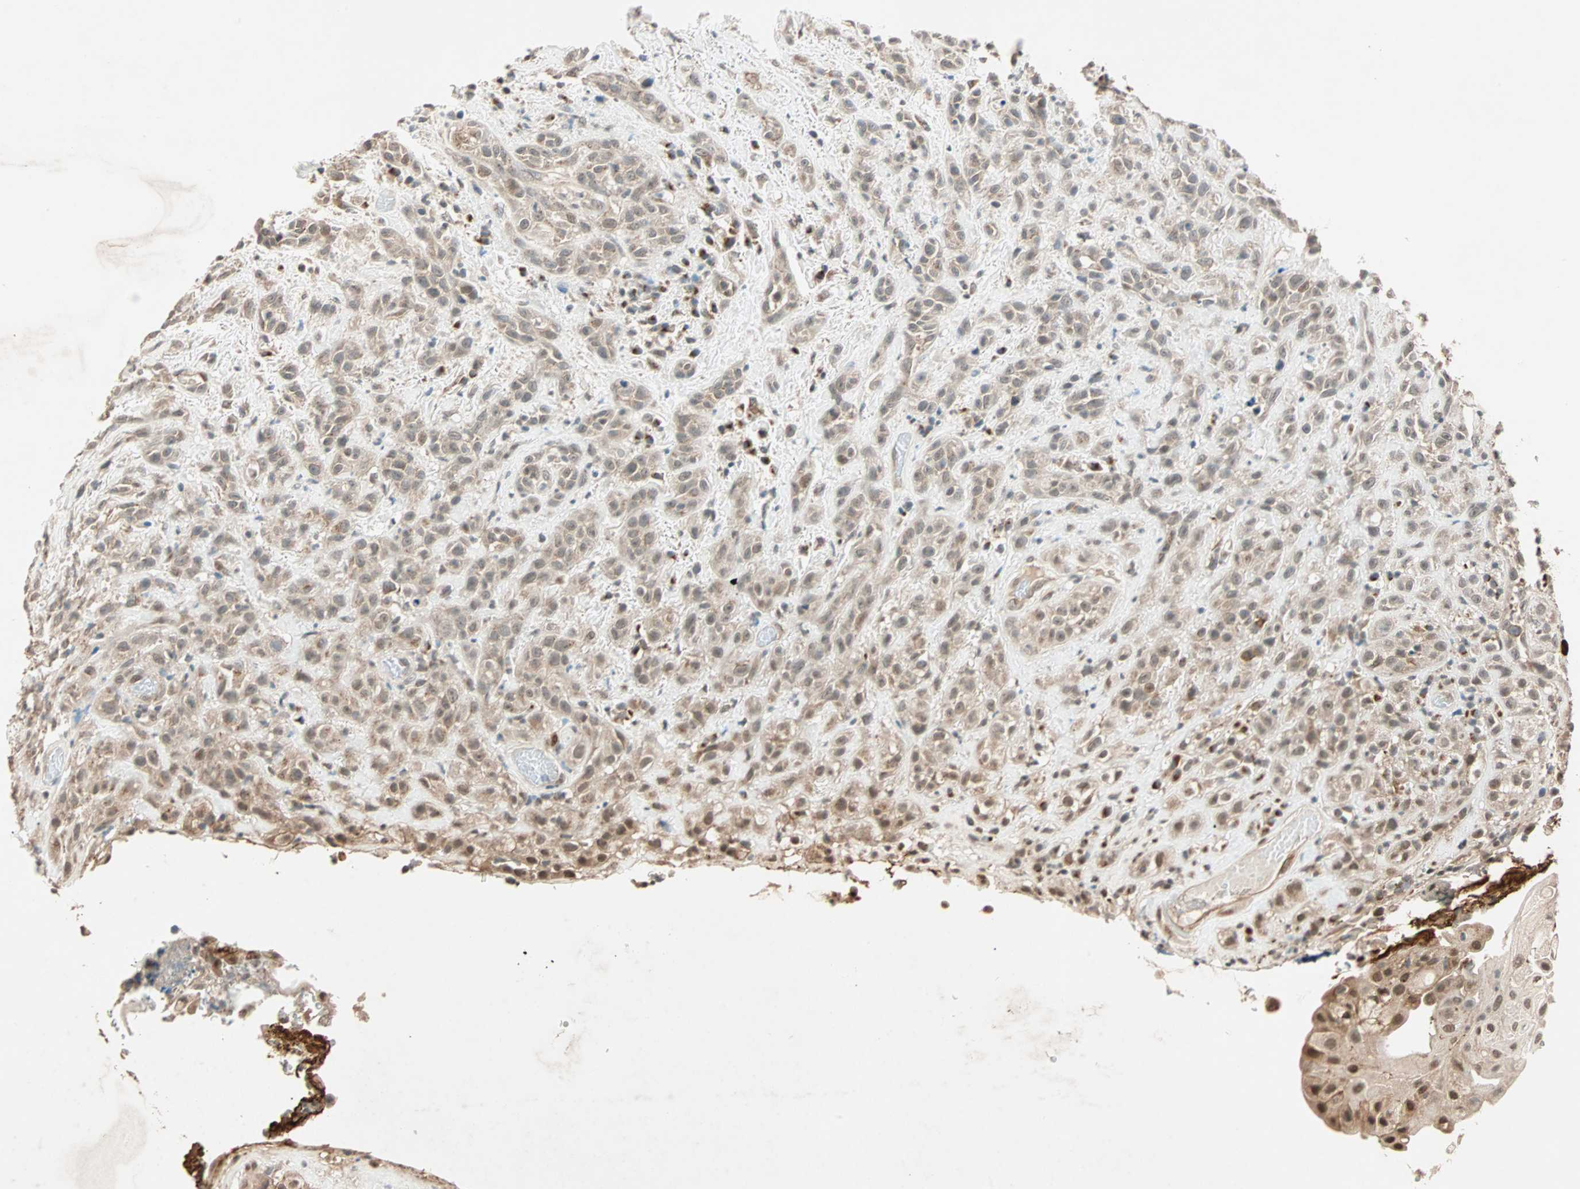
{"staining": {"intensity": "weak", "quantity": ">75%", "location": "cytoplasmic/membranous"}, "tissue": "head and neck cancer", "cell_type": "Tumor cells", "image_type": "cancer", "snomed": [{"axis": "morphology", "description": "Squamous cell carcinoma, NOS"}, {"axis": "topography", "description": "Head-Neck"}], "caption": "A brown stain shows weak cytoplasmic/membranous staining of a protein in head and neck cancer (squamous cell carcinoma) tumor cells. Using DAB (3,3'-diaminobenzidine) (brown) and hematoxylin (blue) stains, captured at high magnification using brightfield microscopy.", "gene": "PRDM2", "patient": {"sex": "male", "age": 62}}